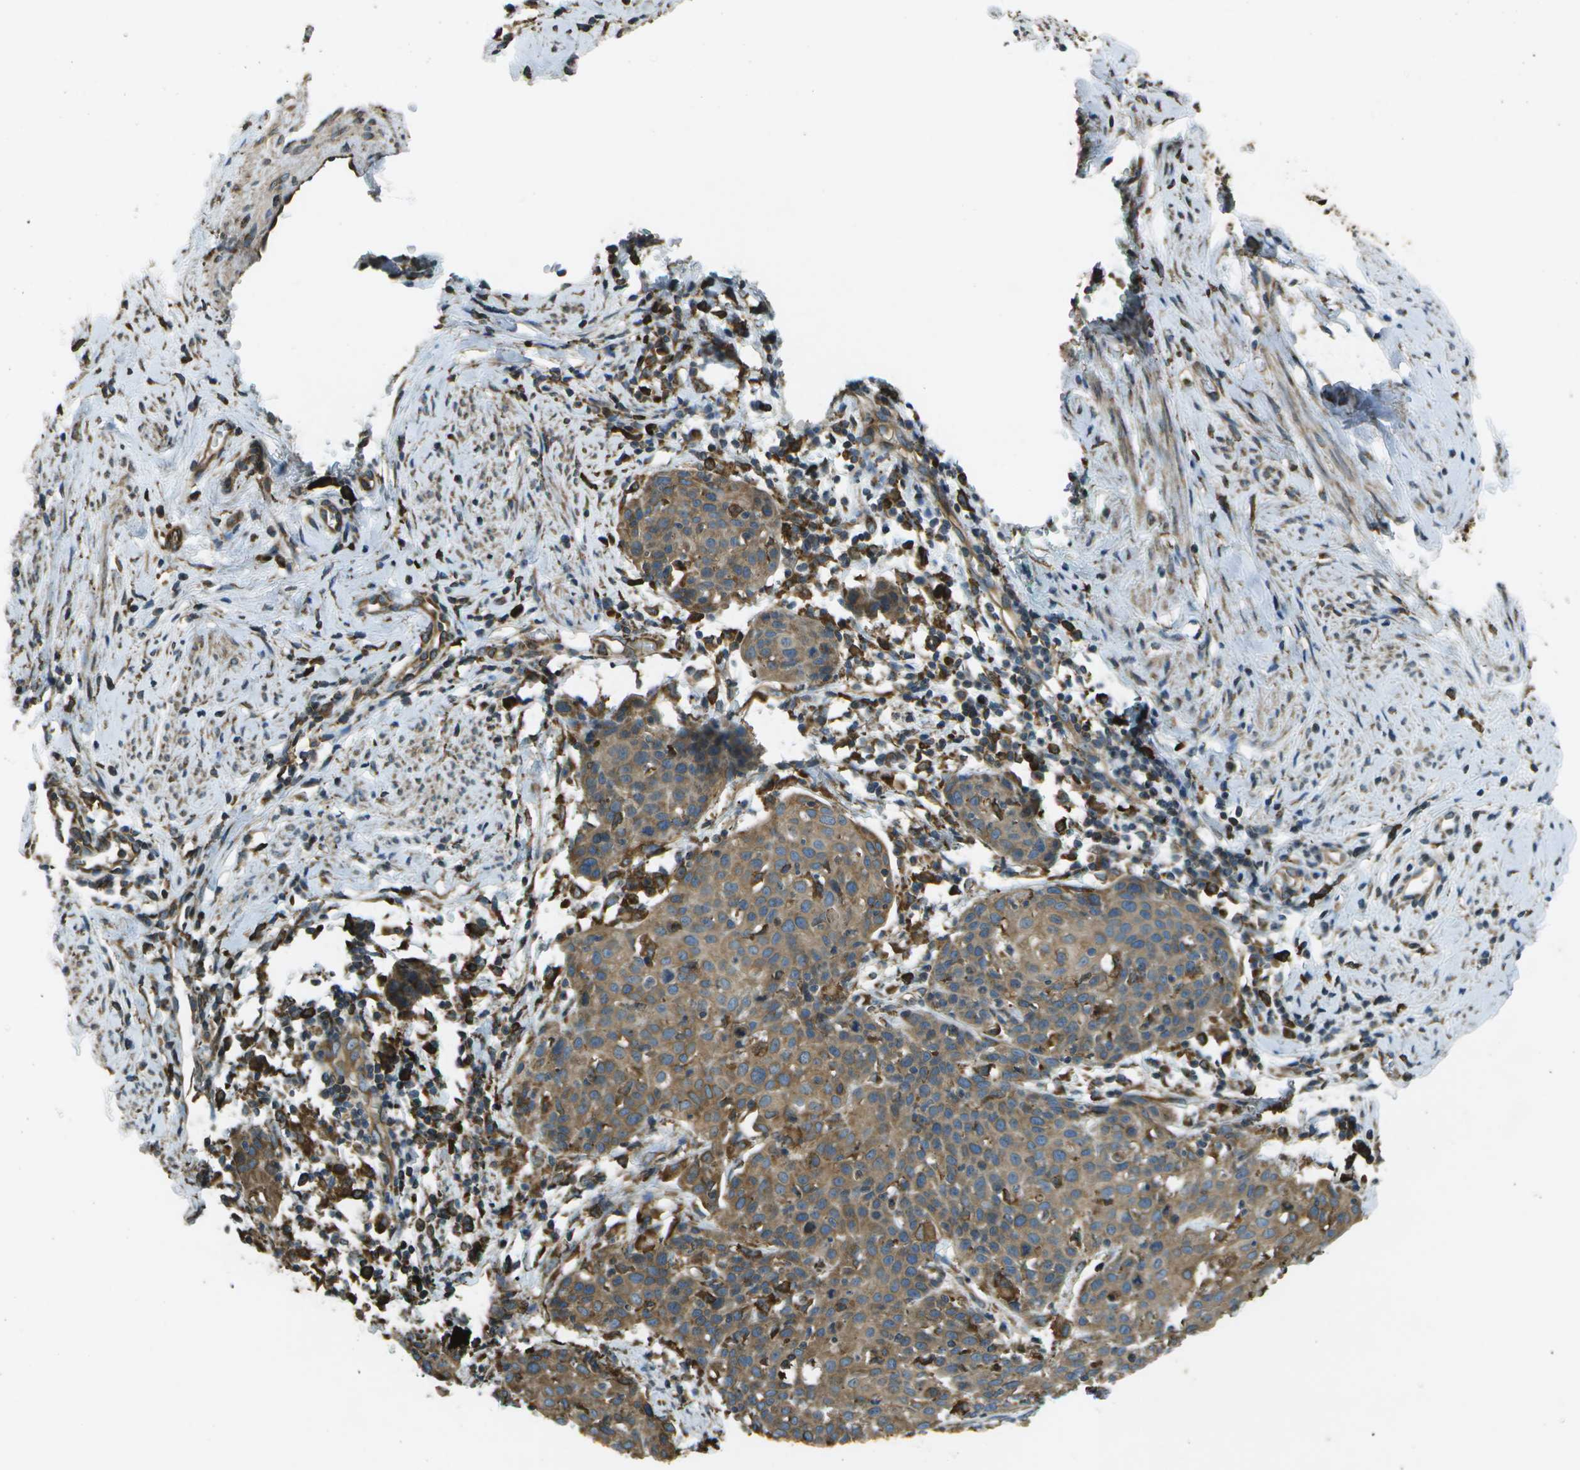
{"staining": {"intensity": "moderate", "quantity": ">75%", "location": "cytoplasmic/membranous"}, "tissue": "cervical cancer", "cell_type": "Tumor cells", "image_type": "cancer", "snomed": [{"axis": "morphology", "description": "Squamous cell carcinoma, NOS"}, {"axis": "topography", "description": "Cervix"}], "caption": "Immunohistochemical staining of human squamous cell carcinoma (cervical) displays medium levels of moderate cytoplasmic/membranous positivity in approximately >75% of tumor cells.", "gene": "PDIA4", "patient": {"sex": "female", "age": 38}}